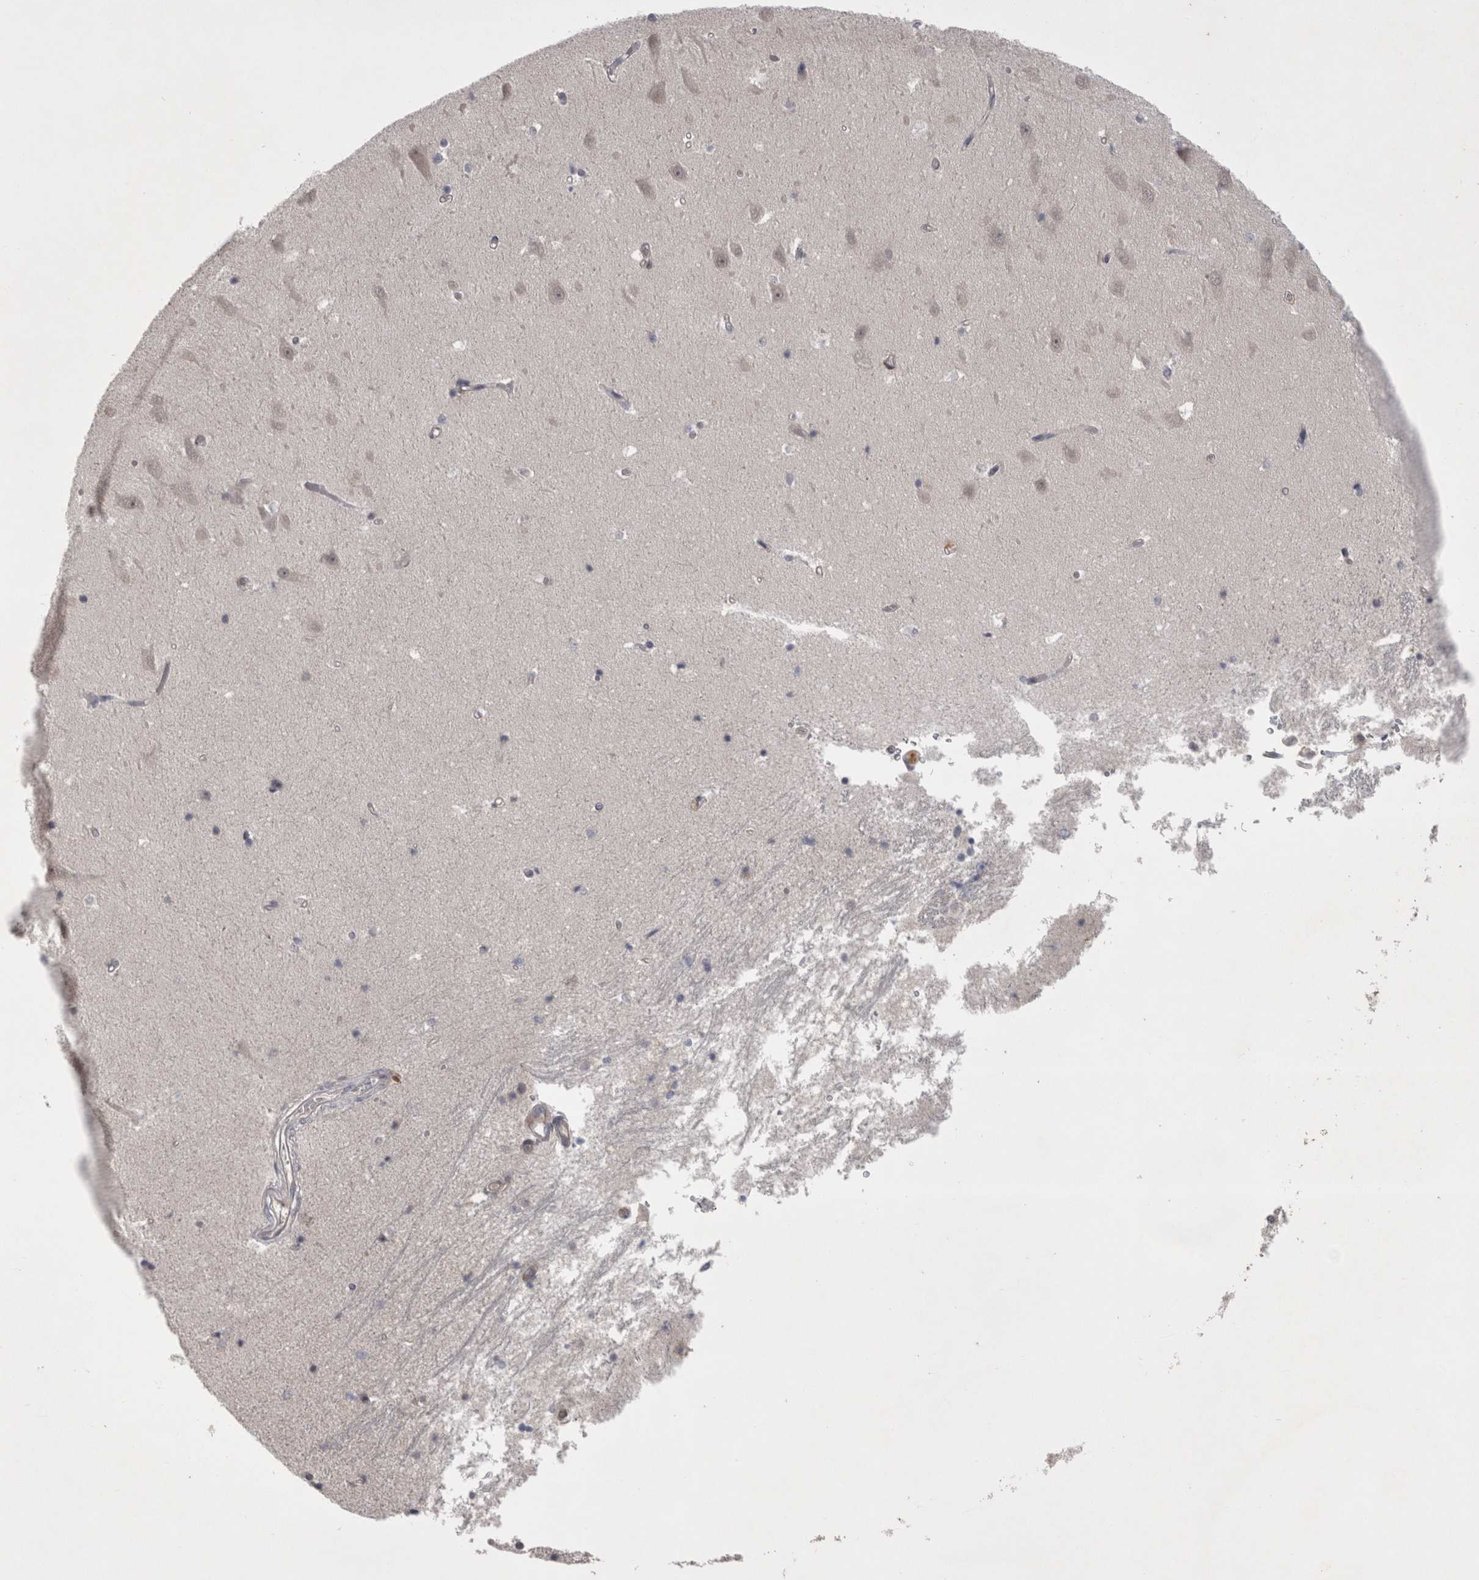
{"staining": {"intensity": "negative", "quantity": "none", "location": "none"}, "tissue": "hippocampus", "cell_type": "Glial cells", "image_type": "normal", "snomed": [{"axis": "morphology", "description": "Normal tissue, NOS"}, {"axis": "topography", "description": "Hippocampus"}], "caption": "High power microscopy histopathology image of an immunohistochemistry (IHC) histopathology image of benign hippocampus, revealing no significant positivity in glial cells.", "gene": "NENF", "patient": {"sex": "male", "age": 45}}